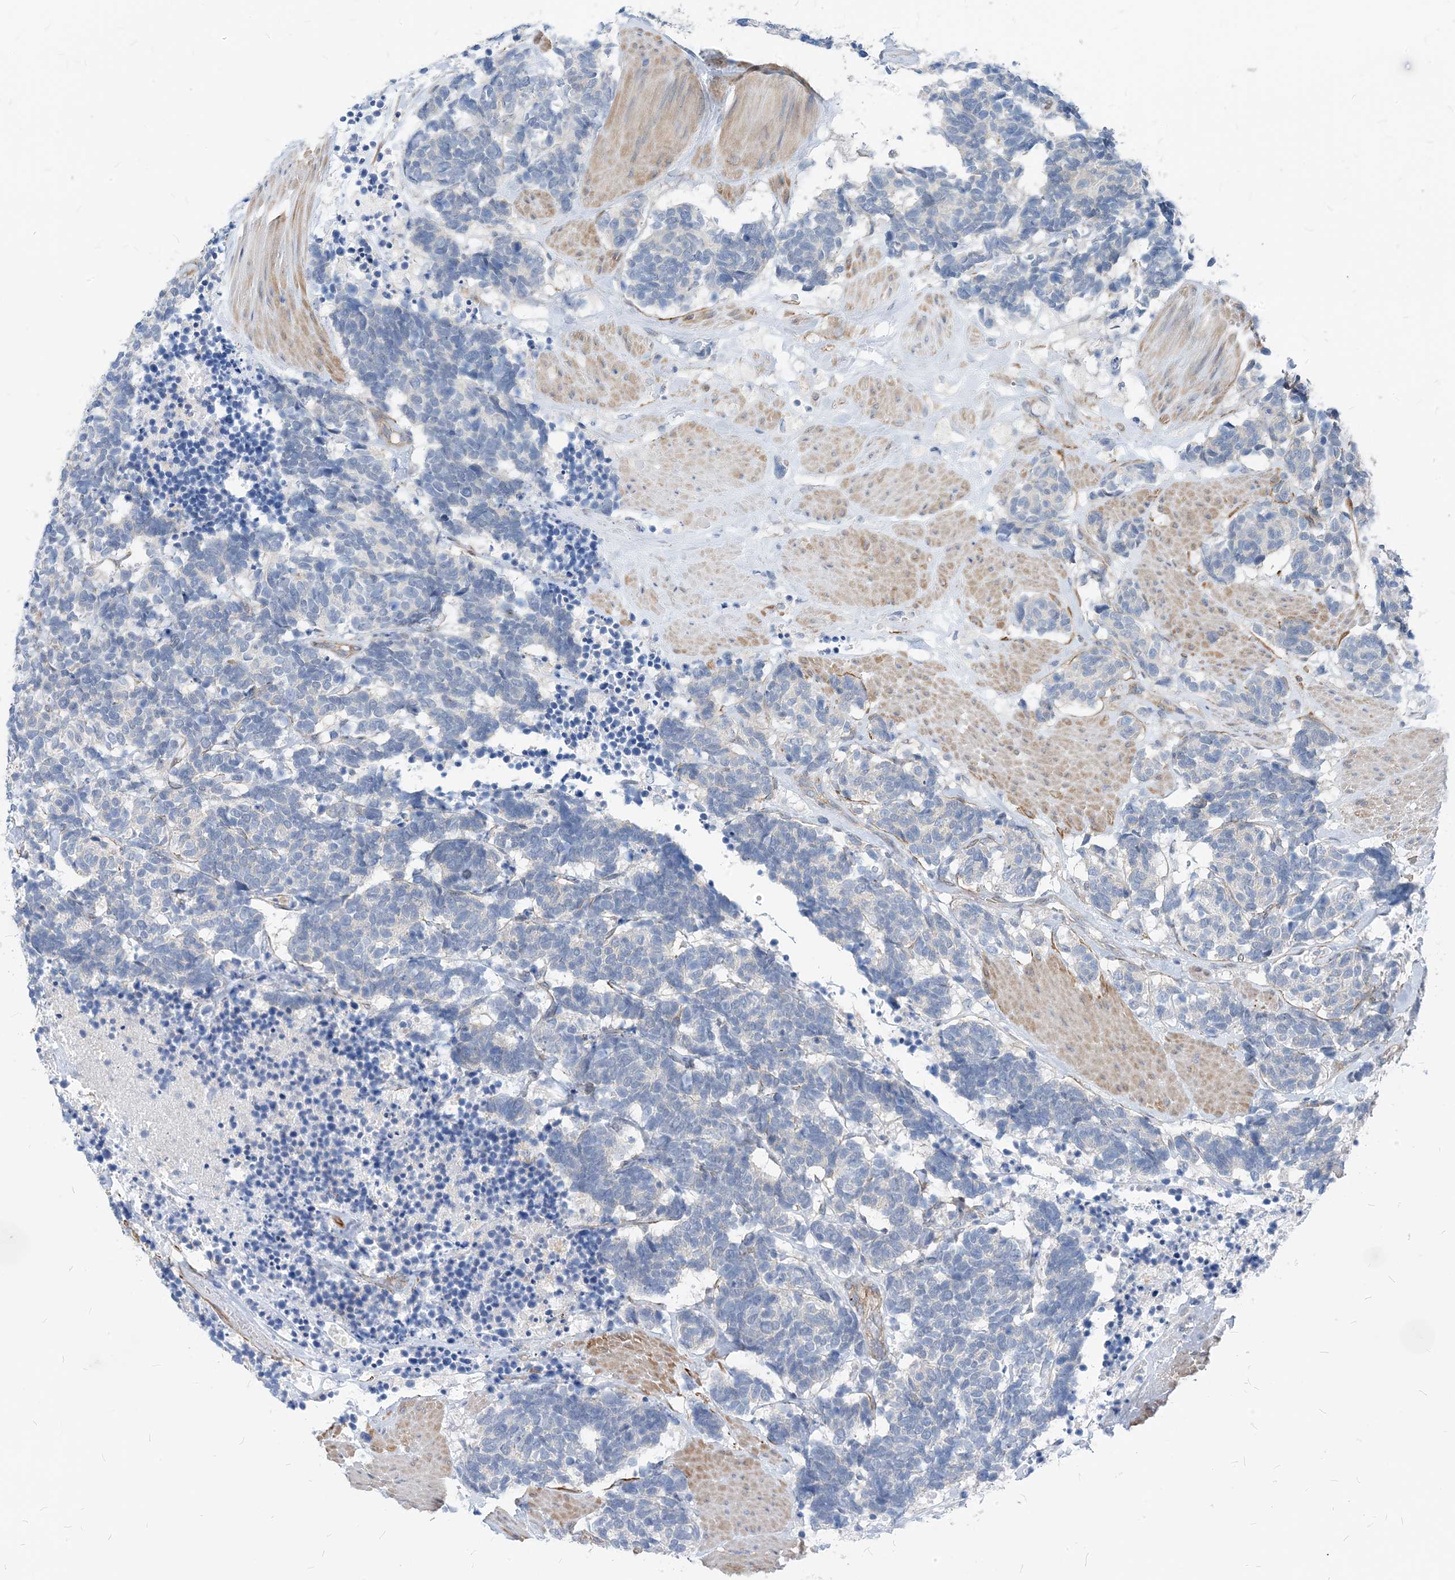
{"staining": {"intensity": "negative", "quantity": "none", "location": "none"}, "tissue": "carcinoid", "cell_type": "Tumor cells", "image_type": "cancer", "snomed": [{"axis": "morphology", "description": "Carcinoma, NOS"}, {"axis": "morphology", "description": "Carcinoid, malignant, NOS"}, {"axis": "topography", "description": "Urinary bladder"}], "caption": "IHC histopathology image of neoplastic tissue: human carcinoid stained with DAB demonstrates no significant protein positivity in tumor cells. The staining is performed using DAB brown chromogen with nuclei counter-stained in using hematoxylin.", "gene": "PLEKHA3", "patient": {"sex": "male", "age": 57}}